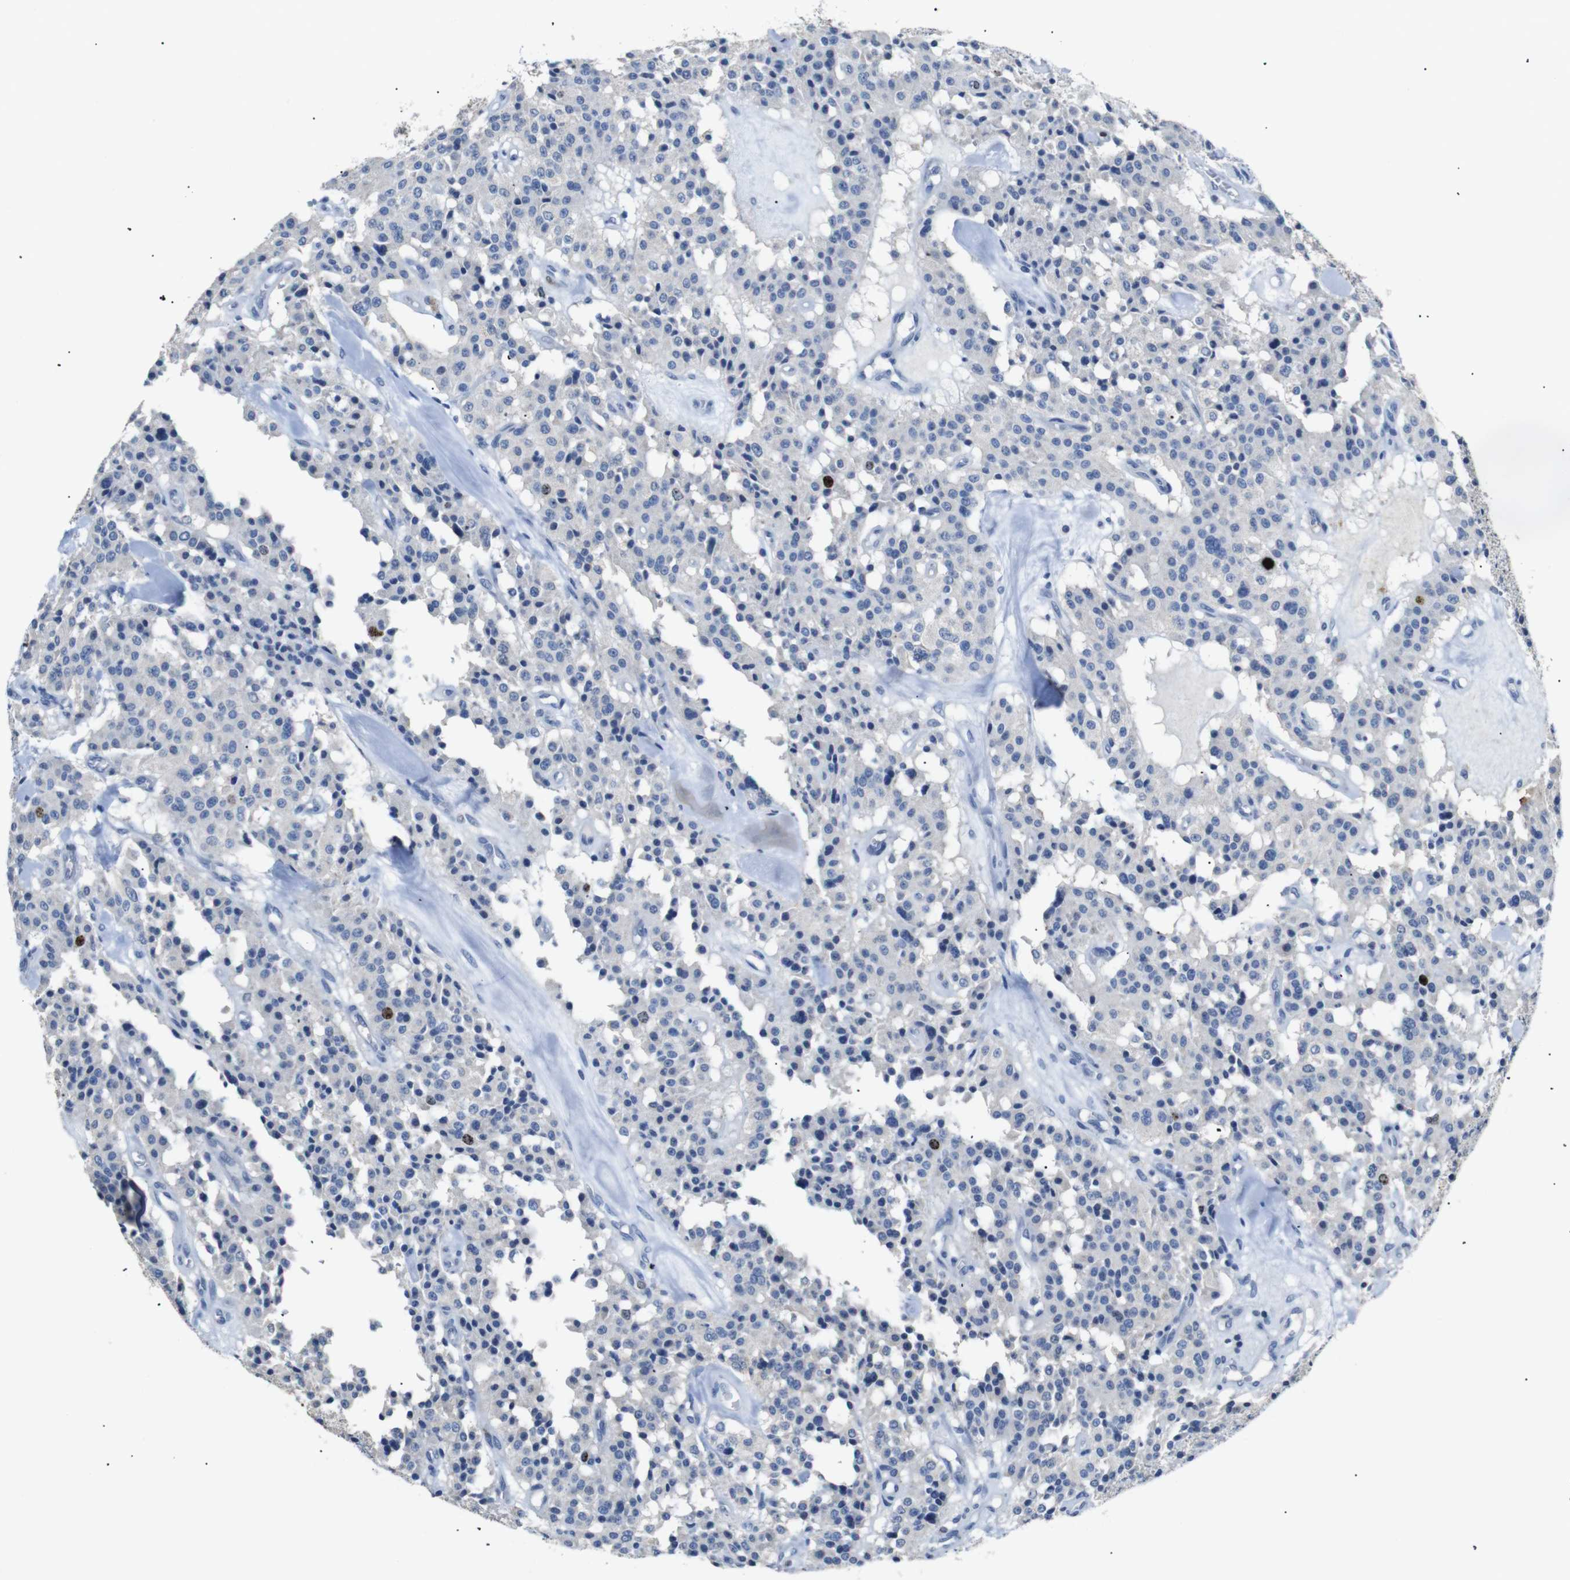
{"staining": {"intensity": "strong", "quantity": "<25%", "location": "nuclear"}, "tissue": "carcinoid", "cell_type": "Tumor cells", "image_type": "cancer", "snomed": [{"axis": "morphology", "description": "Carcinoid, malignant, NOS"}, {"axis": "topography", "description": "Lung"}], "caption": "A high-resolution image shows immunohistochemistry staining of malignant carcinoid, which reveals strong nuclear expression in approximately <25% of tumor cells.", "gene": "INCENP", "patient": {"sex": "male", "age": 30}}